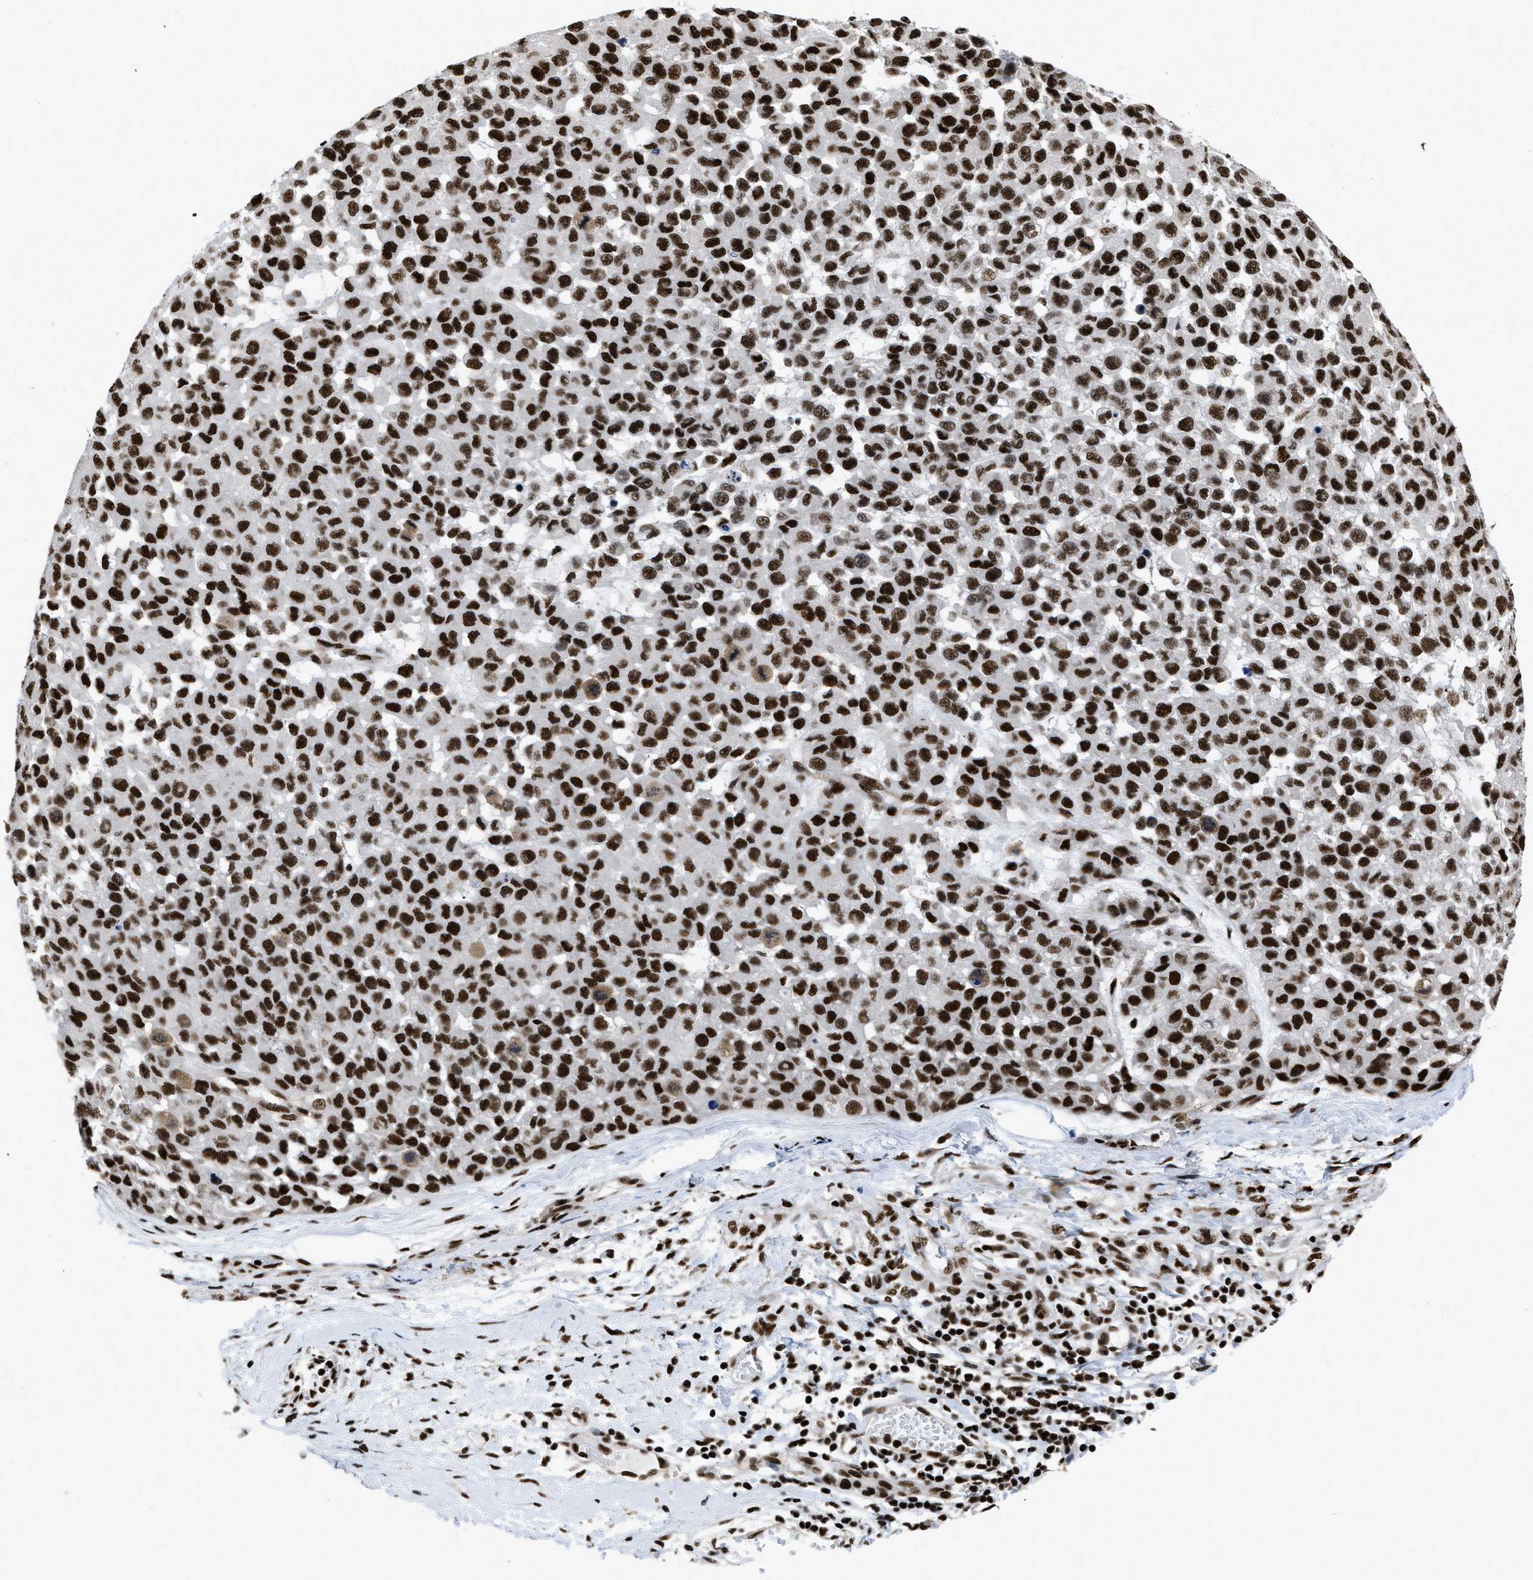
{"staining": {"intensity": "strong", "quantity": ">75%", "location": "nuclear"}, "tissue": "melanoma", "cell_type": "Tumor cells", "image_type": "cancer", "snomed": [{"axis": "morphology", "description": "Malignant melanoma, NOS"}, {"axis": "topography", "description": "Skin"}], "caption": "This histopathology image shows IHC staining of melanoma, with high strong nuclear positivity in approximately >75% of tumor cells.", "gene": "CREB1", "patient": {"sex": "male", "age": 62}}